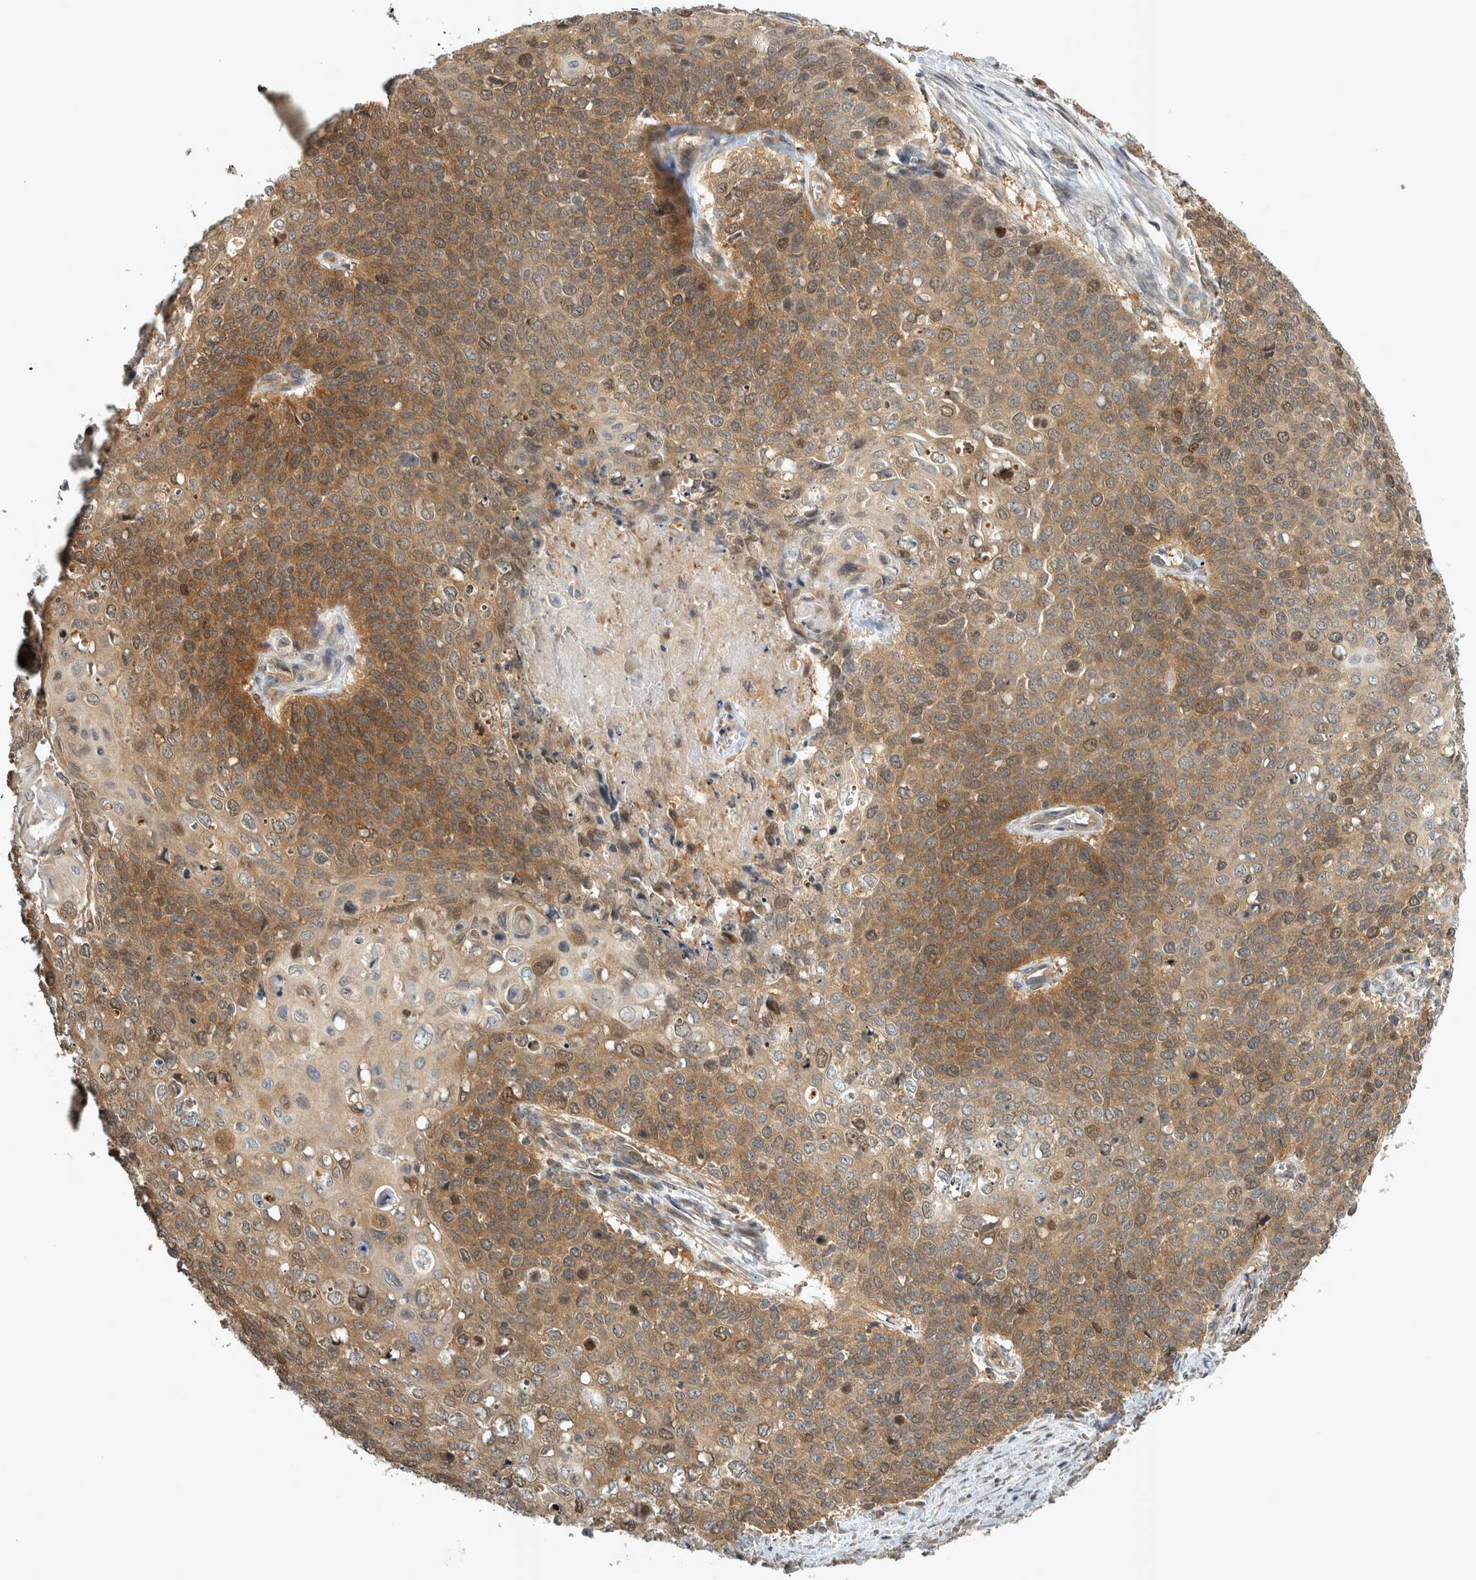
{"staining": {"intensity": "moderate", "quantity": ">75%", "location": "cytoplasmic/membranous"}, "tissue": "cervical cancer", "cell_type": "Tumor cells", "image_type": "cancer", "snomed": [{"axis": "morphology", "description": "Squamous cell carcinoma, NOS"}, {"axis": "topography", "description": "Cervix"}], "caption": "A photomicrograph of human squamous cell carcinoma (cervical) stained for a protein shows moderate cytoplasmic/membranous brown staining in tumor cells.", "gene": "TRMT61B", "patient": {"sex": "female", "age": 39}}